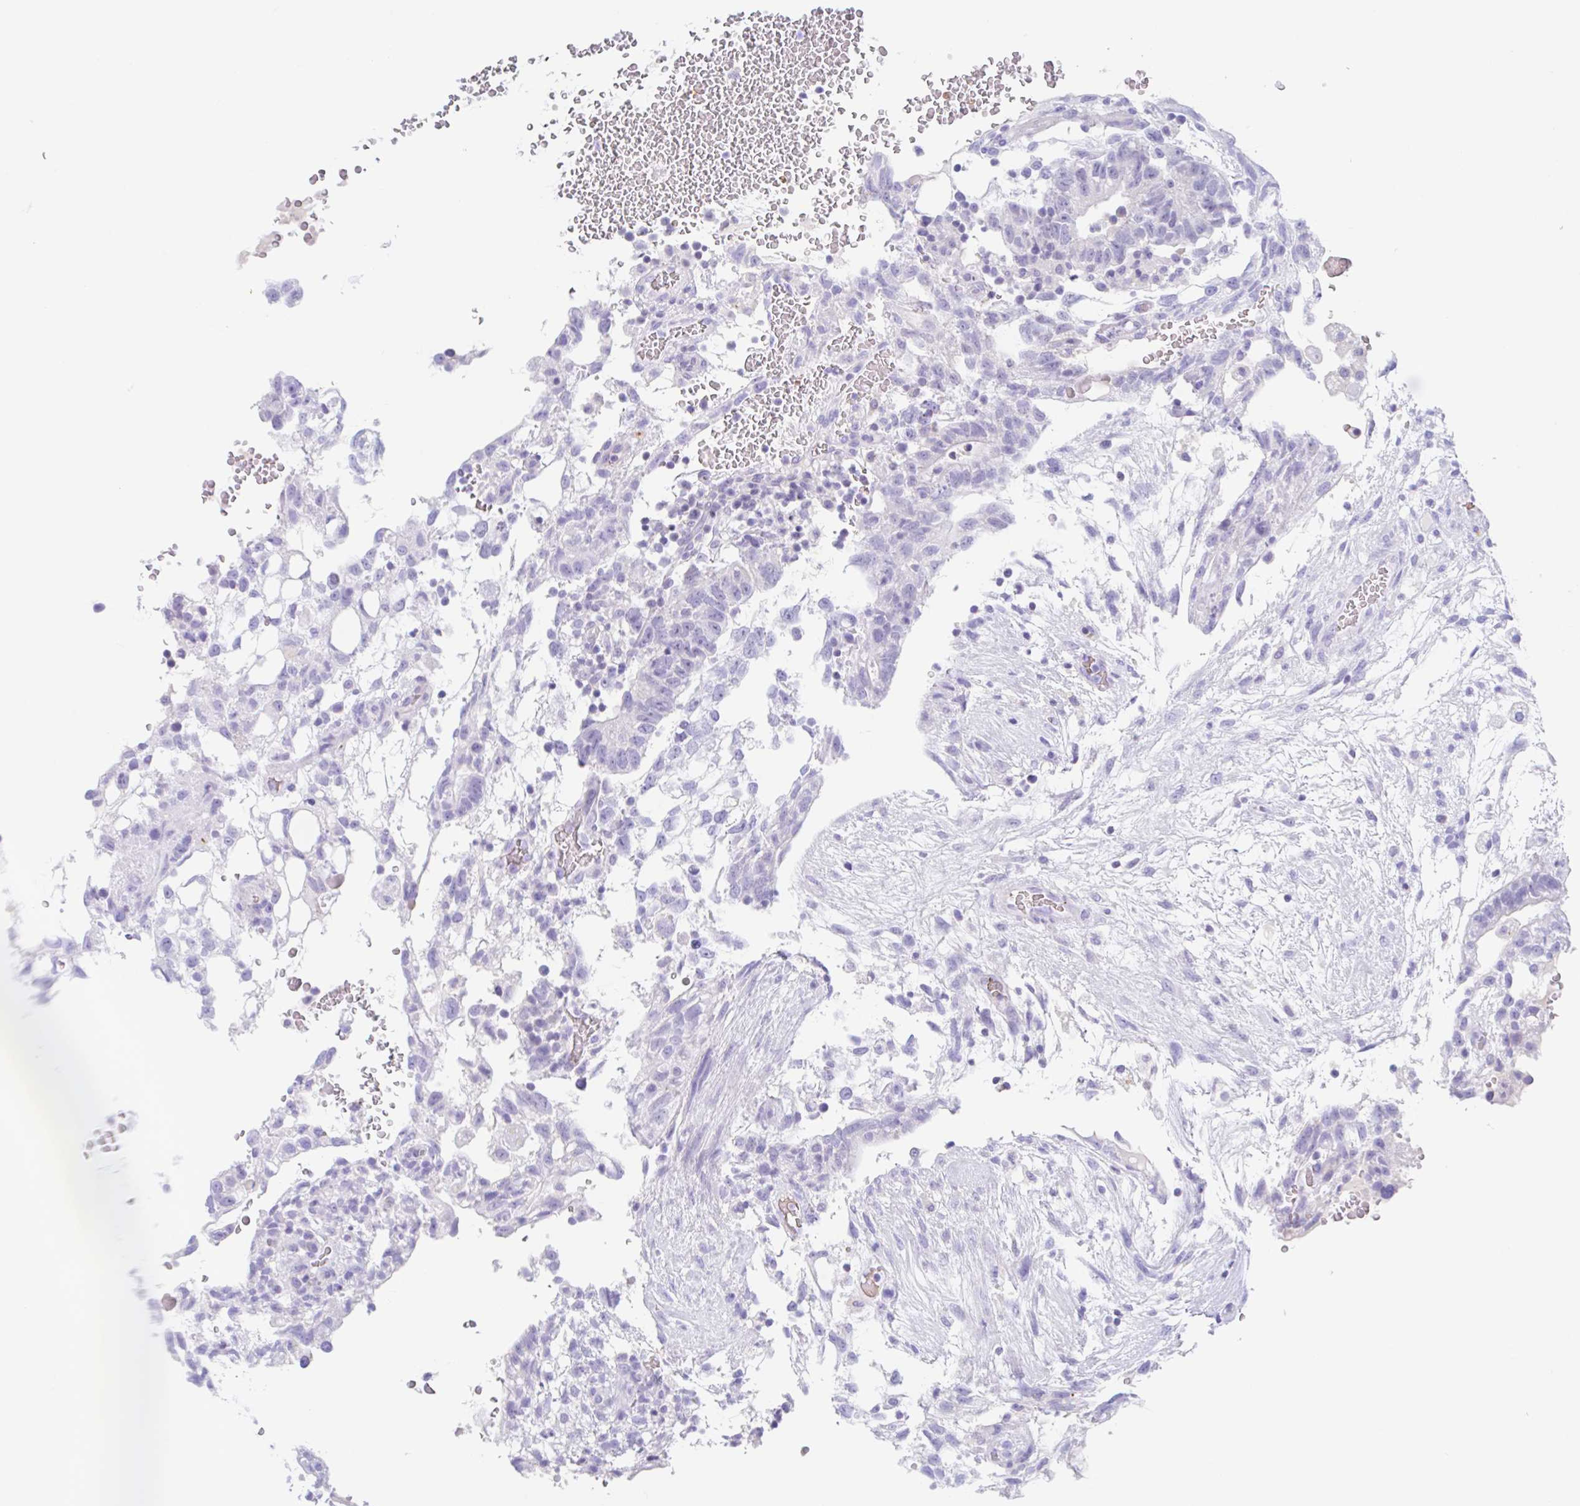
{"staining": {"intensity": "negative", "quantity": "none", "location": "none"}, "tissue": "testis cancer", "cell_type": "Tumor cells", "image_type": "cancer", "snomed": [{"axis": "morphology", "description": "Carcinoma, Embryonal, NOS"}, {"axis": "topography", "description": "Testis"}], "caption": "The IHC photomicrograph has no significant staining in tumor cells of testis cancer tissue.", "gene": "ANKRD9", "patient": {"sex": "male", "age": 32}}